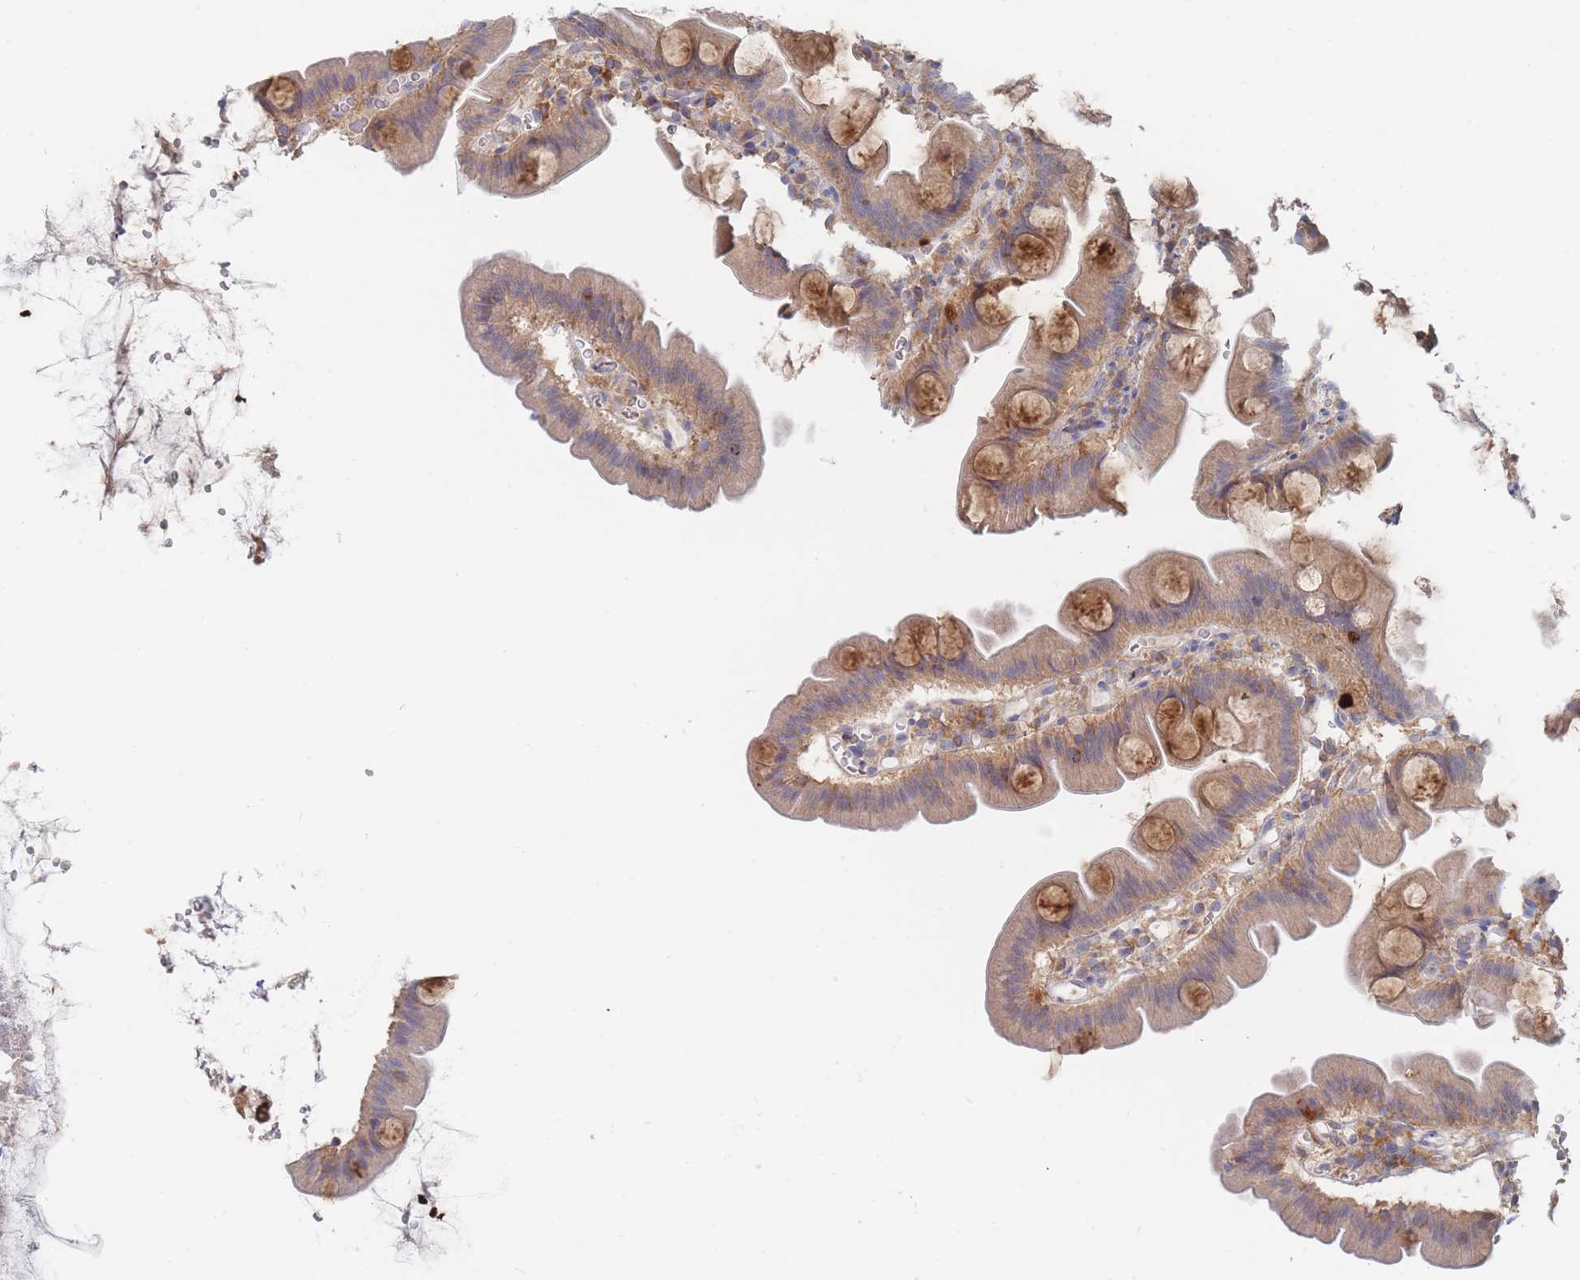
{"staining": {"intensity": "moderate", "quantity": ">75%", "location": "cytoplasmic/membranous"}, "tissue": "small intestine", "cell_type": "Glandular cells", "image_type": "normal", "snomed": [{"axis": "morphology", "description": "Normal tissue, NOS"}, {"axis": "topography", "description": "Small intestine"}], "caption": "Human small intestine stained with a brown dye exhibits moderate cytoplasmic/membranous positive staining in about >75% of glandular cells.", "gene": "PPP6C", "patient": {"sex": "female", "age": 68}}